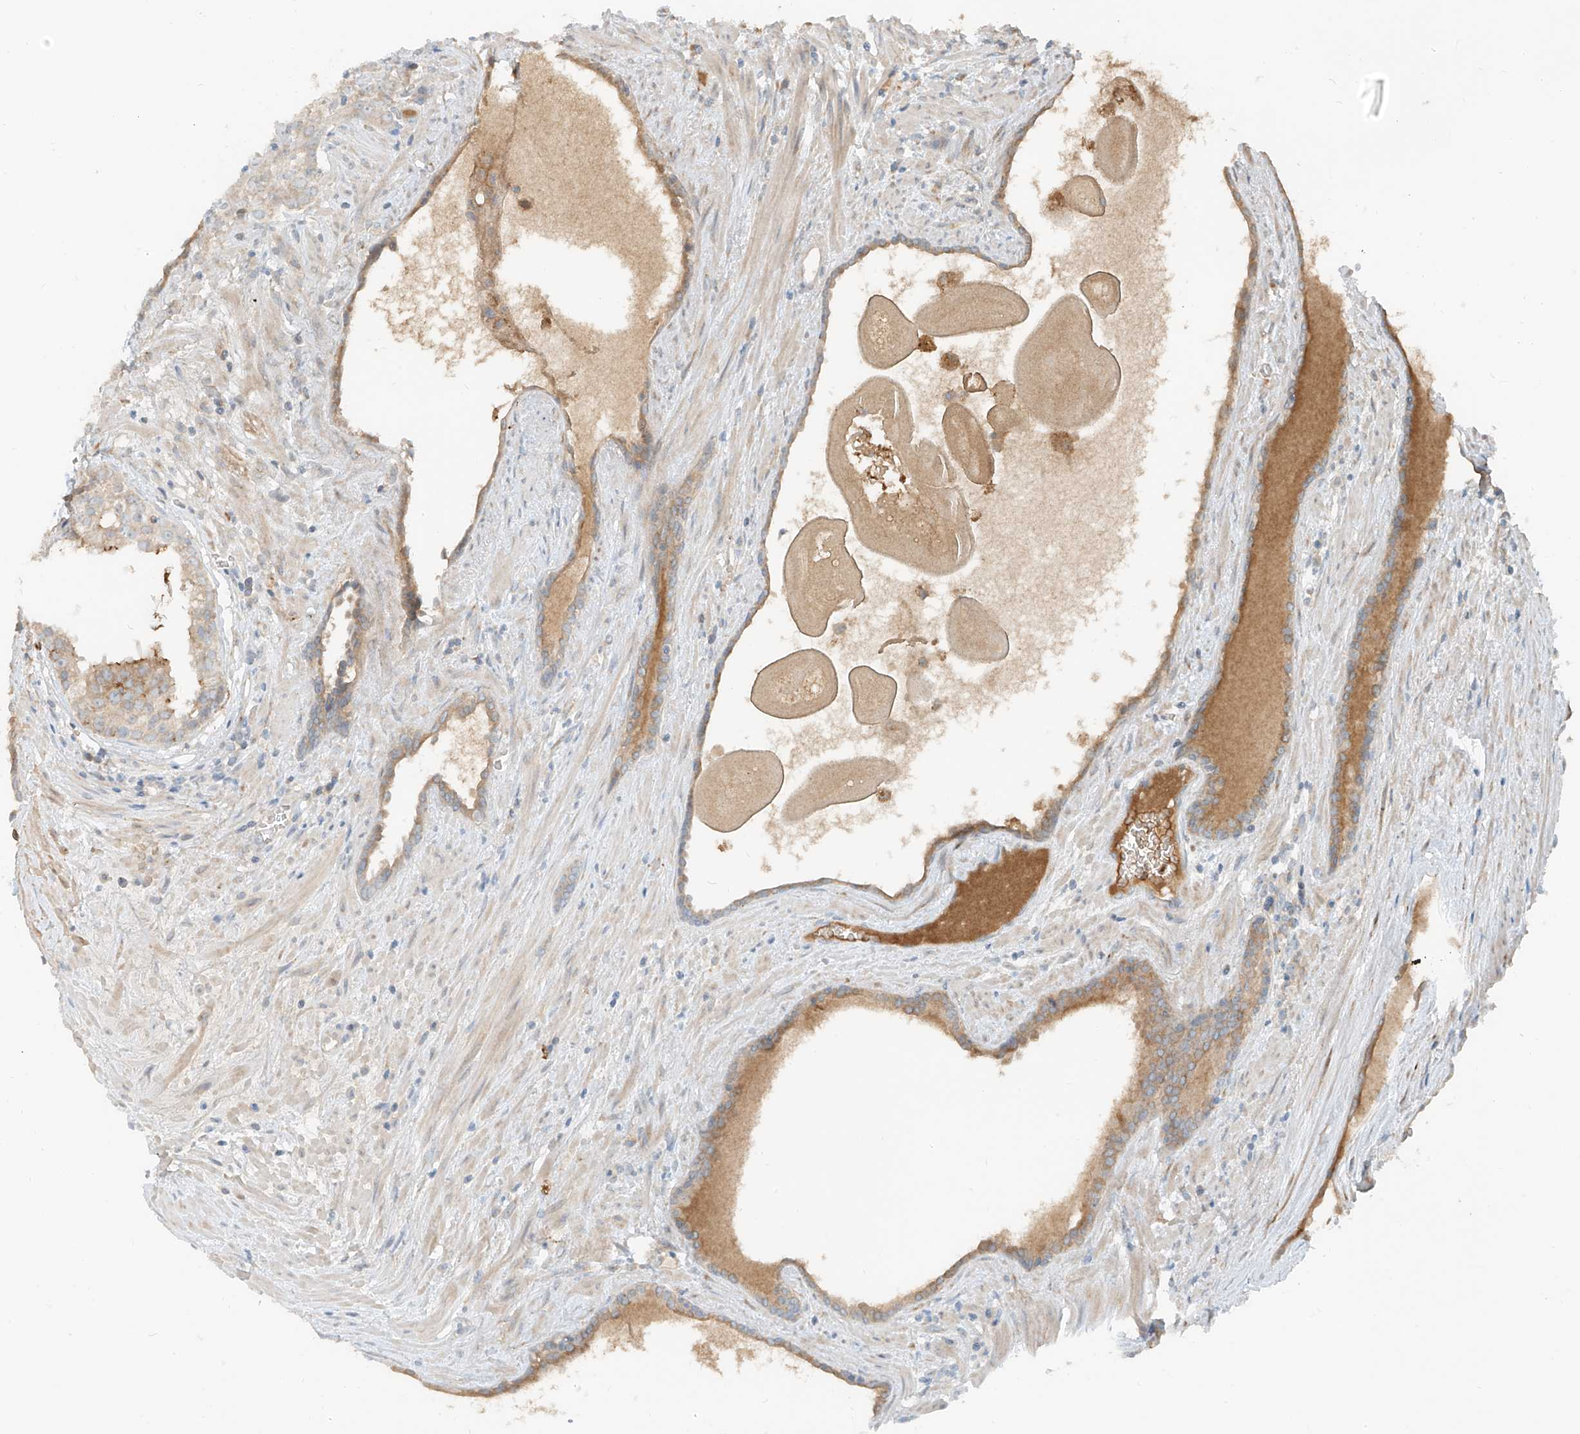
{"staining": {"intensity": "moderate", "quantity": "<25%", "location": "cytoplasmic/membranous"}, "tissue": "prostate cancer", "cell_type": "Tumor cells", "image_type": "cancer", "snomed": [{"axis": "morphology", "description": "Adenocarcinoma, High grade"}, {"axis": "topography", "description": "Prostate"}], "caption": "There is low levels of moderate cytoplasmic/membranous positivity in tumor cells of prostate cancer, as demonstrated by immunohistochemical staining (brown color).", "gene": "FSTL1", "patient": {"sex": "male", "age": 68}}